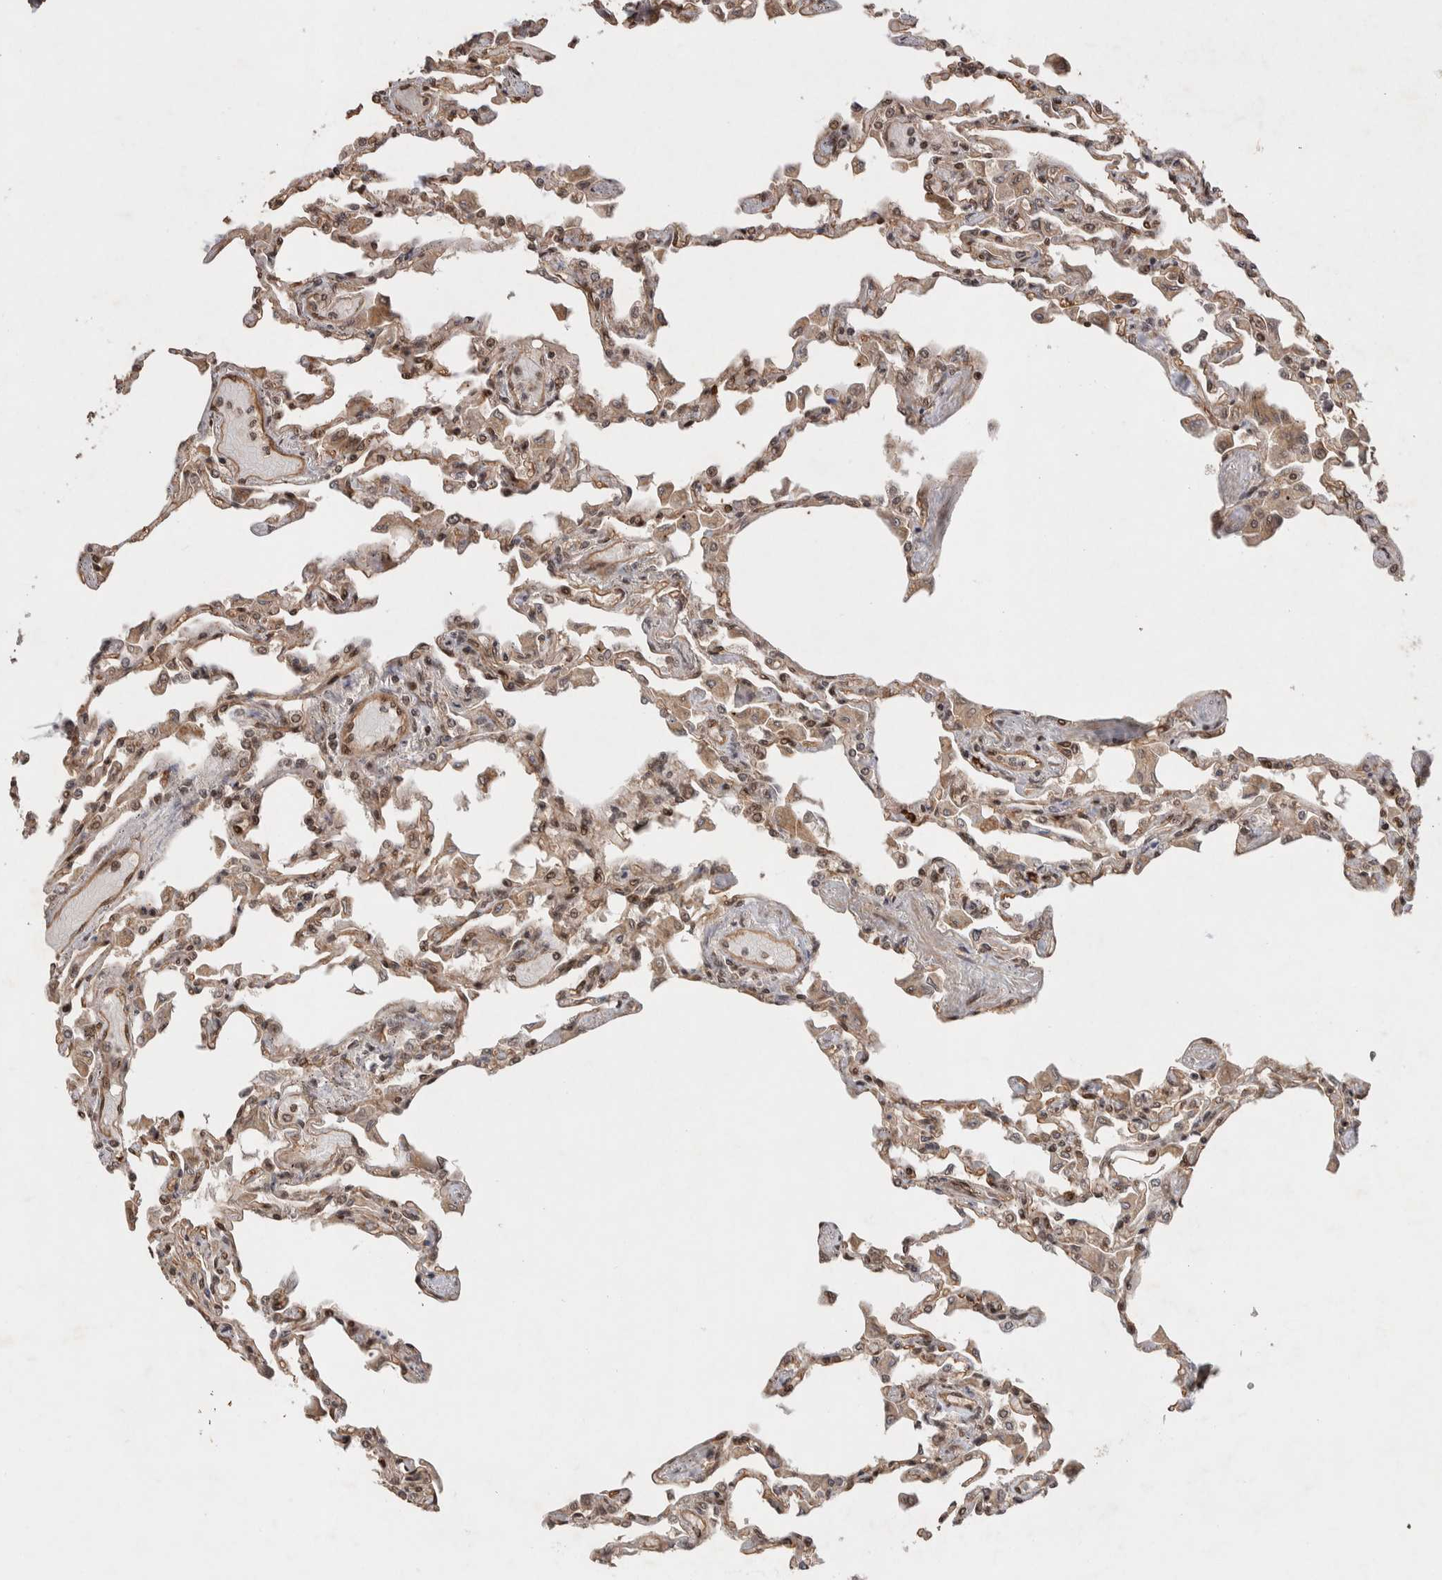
{"staining": {"intensity": "moderate", "quantity": ">75%", "location": "cytoplasmic/membranous,nuclear"}, "tissue": "lung", "cell_type": "Alveolar cells", "image_type": "normal", "snomed": [{"axis": "morphology", "description": "Normal tissue, NOS"}, {"axis": "topography", "description": "Bronchus"}, {"axis": "topography", "description": "Lung"}], "caption": "Human lung stained for a protein (brown) reveals moderate cytoplasmic/membranous,nuclear positive expression in about >75% of alveolar cells.", "gene": "TOR1B", "patient": {"sex": "female", "age": 49}}